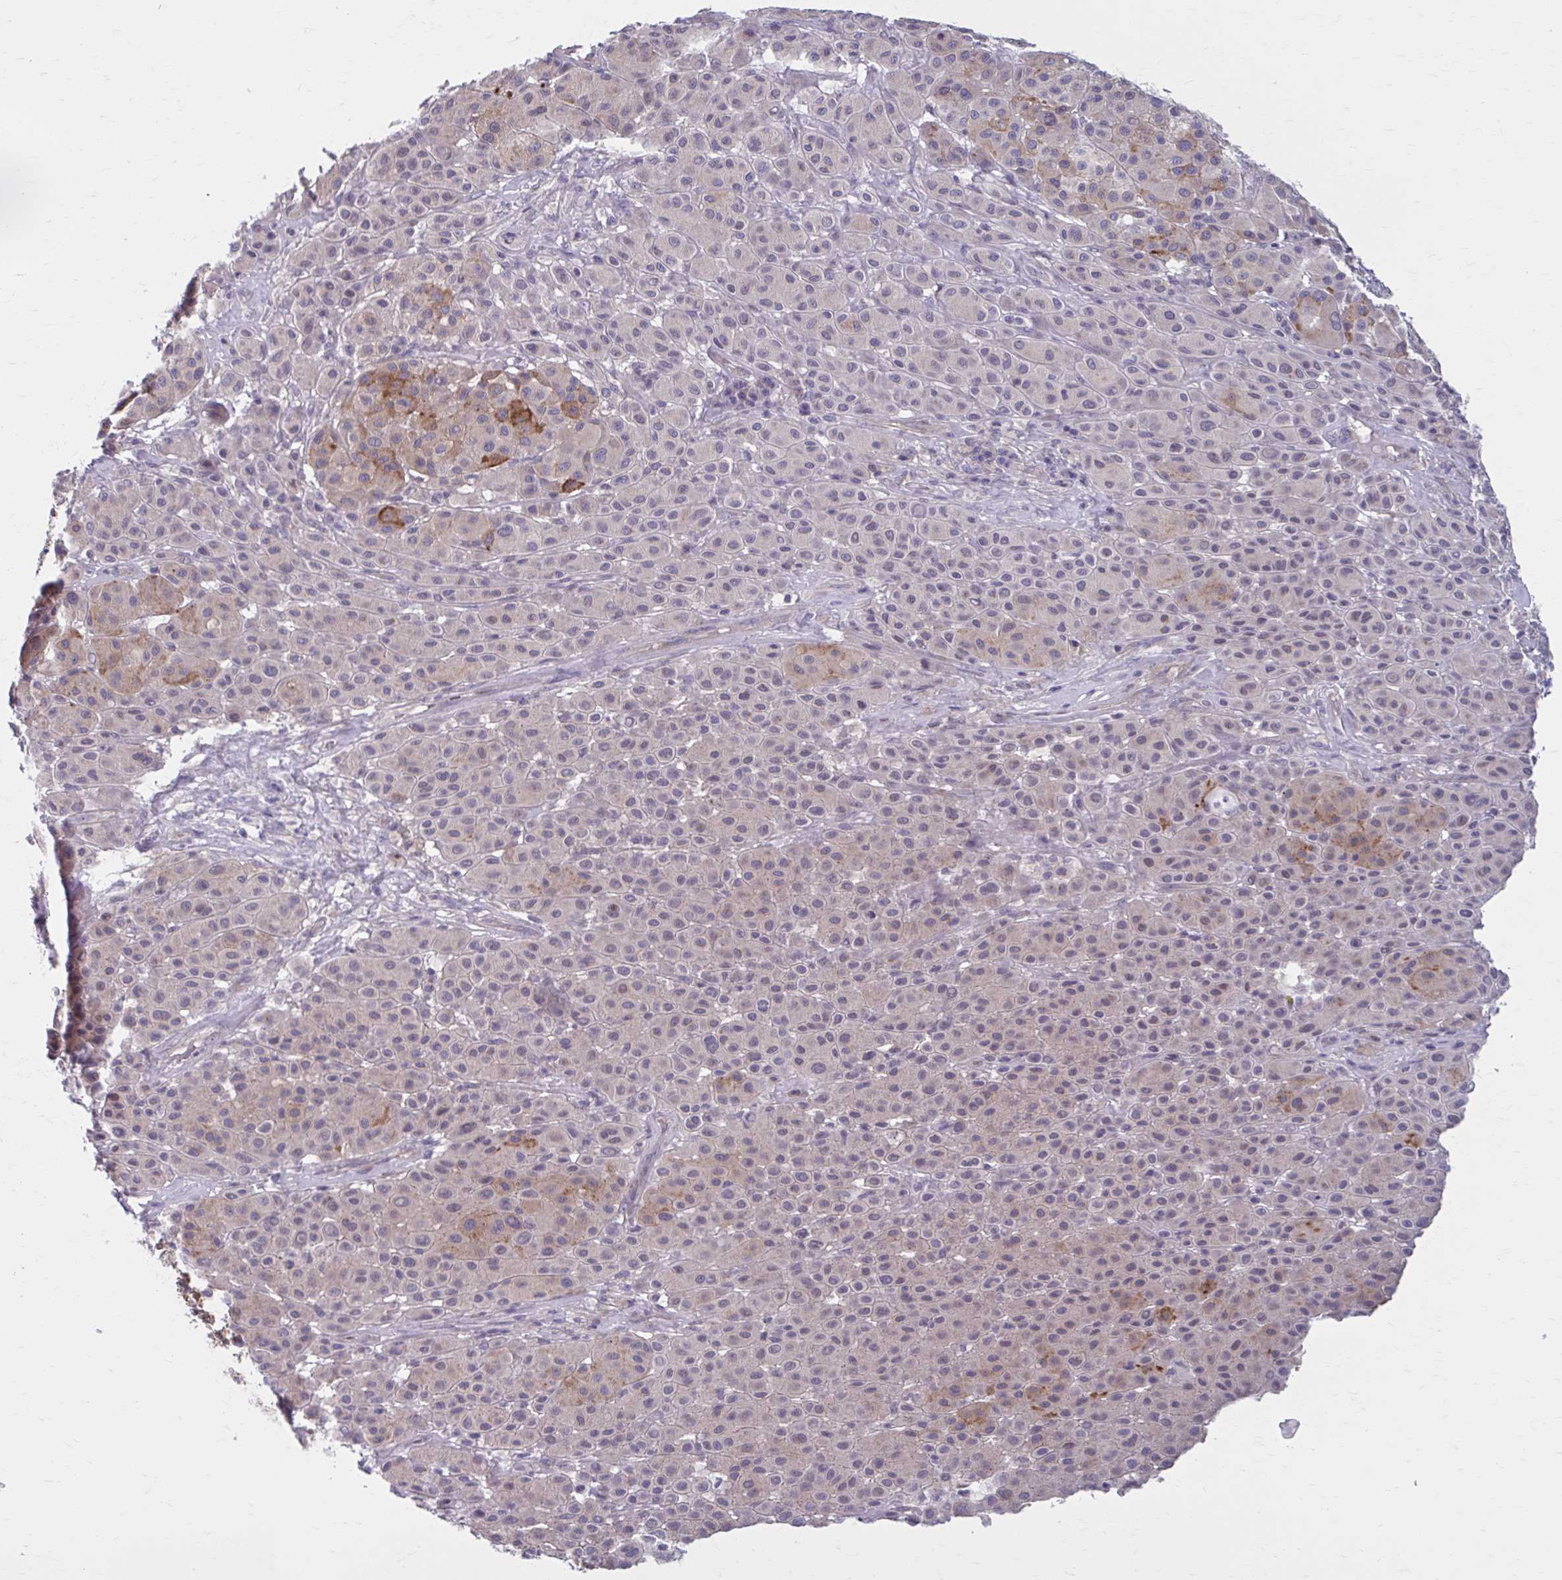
{"staining": {"intensity": "moderate", "quantity": "<25%", "location": "cytoplasmic/membranous,nuclear"}, "tissue": "melanoma", "cell_type": "Tumor cells", "image_type": "cancer", "snomed": [{"axis": "morphology", "description": "Malignant melanoma, Metastatic site"}, {"axis": "topography", "description": "Smooth muscle"}], "caption": "Protein staining displays moderate cytoplasmic/membranous and nuclear expression in approximately <25% of tumor cells in melanoma. (DAB = brown stain, brightfield microscopy at high magnification).", "gene": "CHST3", "patient": {"sex": "male", "age": 41}}